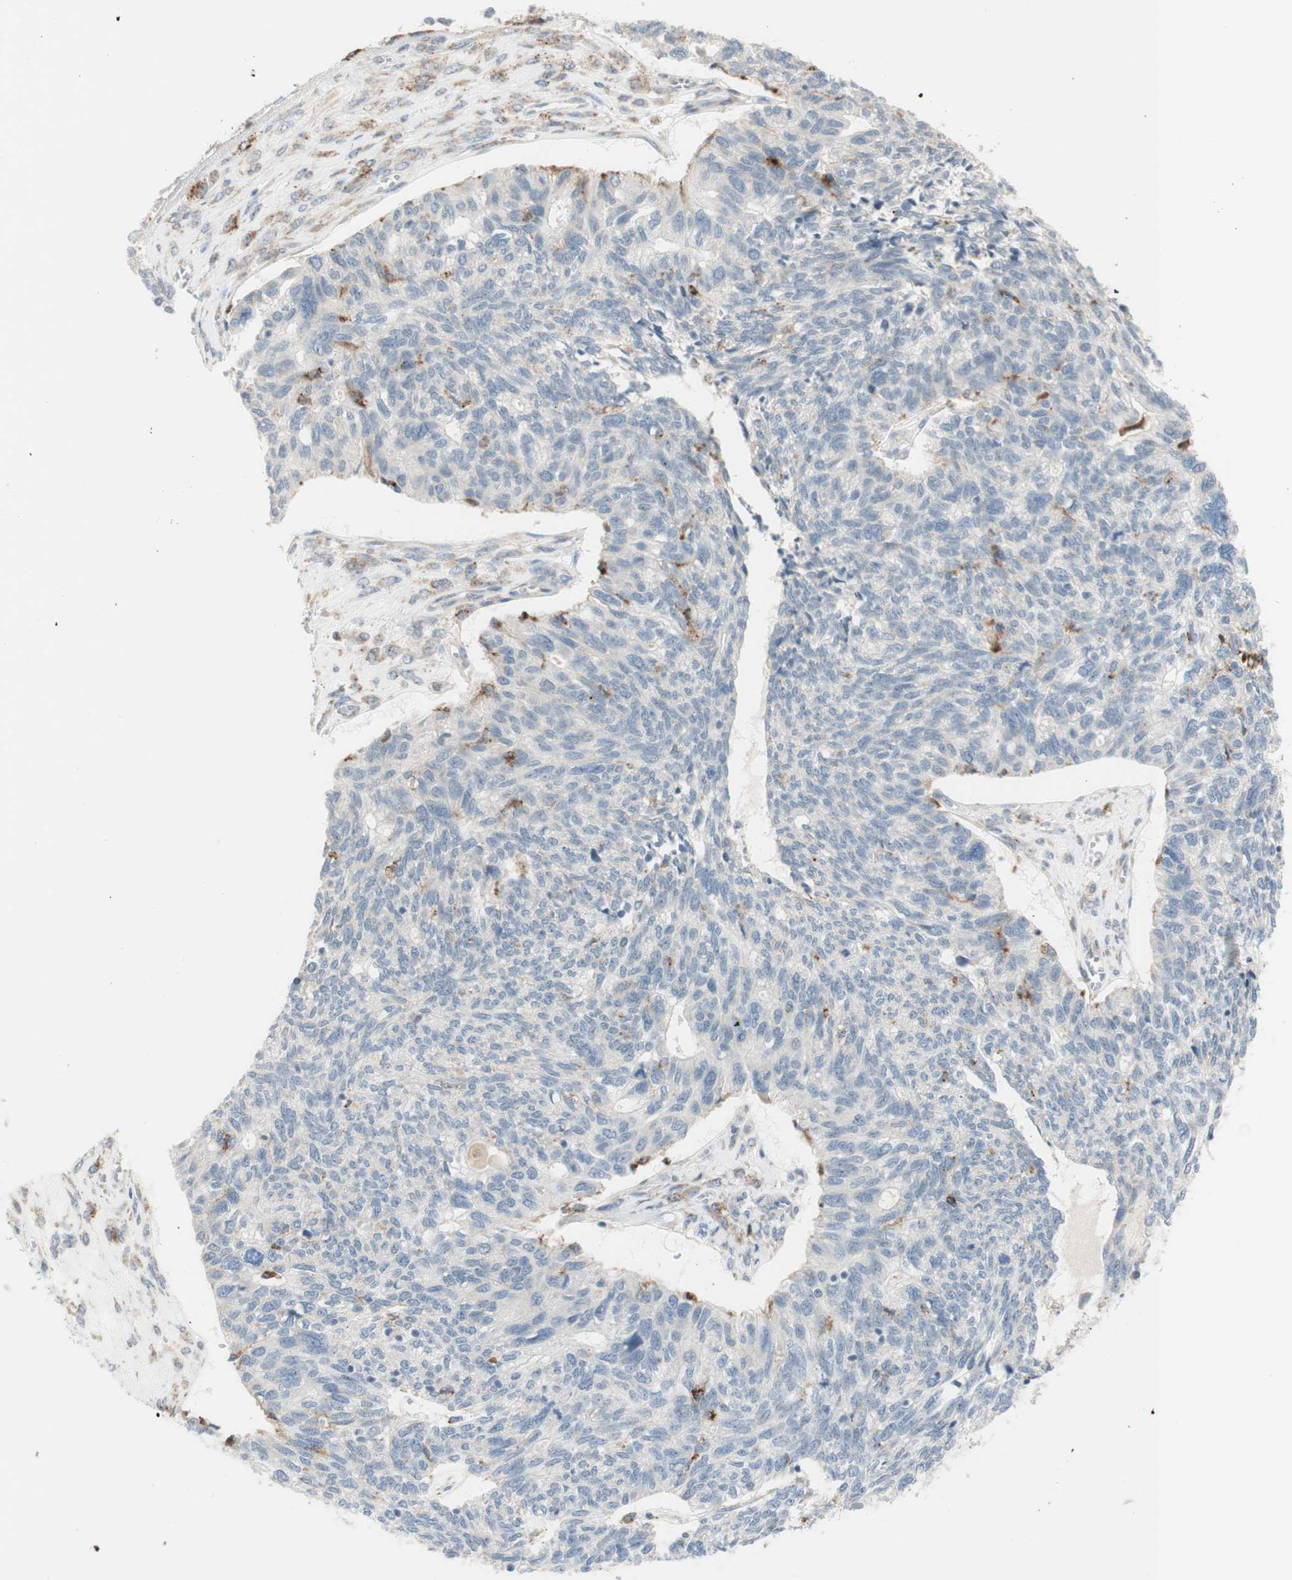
{"staining": {"intensity": "negative", "quantity": "none", "location": "none"}, "tissue": "ovarian cancer", "cell_type": "Tumor cells", "image_type": "cancer", "snomed": [{"axis": "morphology", "description": "Cystadenocarcinoma, serous, NOS"}, {"axis": "topography", "description": "Ovary"}], "caption": "There is no significant expression in tumor cells of serous cystadenocarcinoma (ovarian).", "gene": "GAPT", "patient": {"sex": "female", "age": 79}}